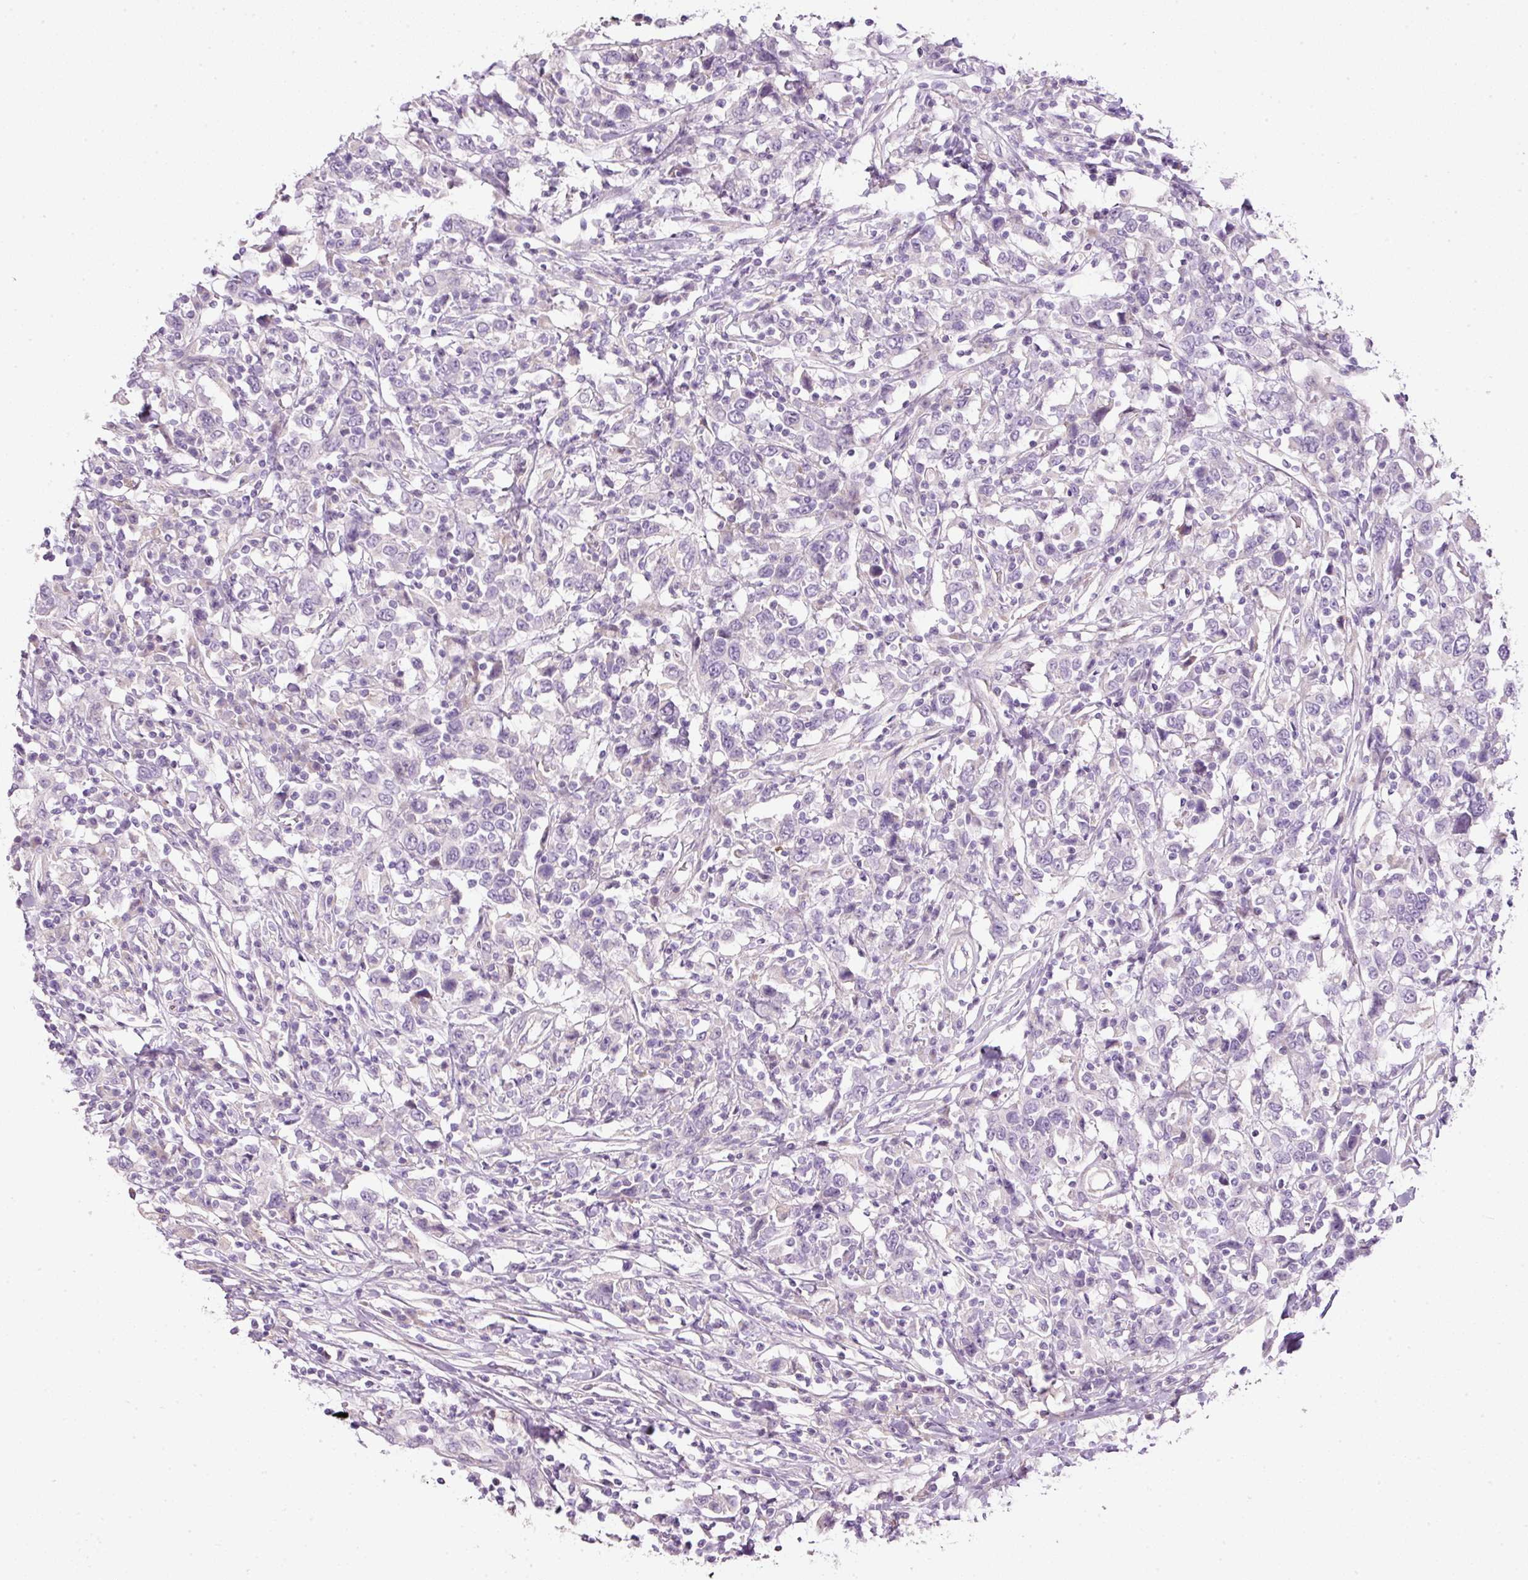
{"staining": {"intensity": "negative", "quantity": "none", "location": "none"}, "tissue": "urothelial cancer", "cell_type": "Tumor cells", "image_type": "cancer", "snomed": [{"axis": "morphology", "description": "Urothelial carcinoma, High grade"}, {"axis": "topography", "description": "Urinary bladder"}], "caption": "IHC histopathology image of urothelial cancer stained for a protein (brown), which displays no expression in tumor cells.", "gene": "KPNA5", "patient": {"sex": "male", "age": 61}}